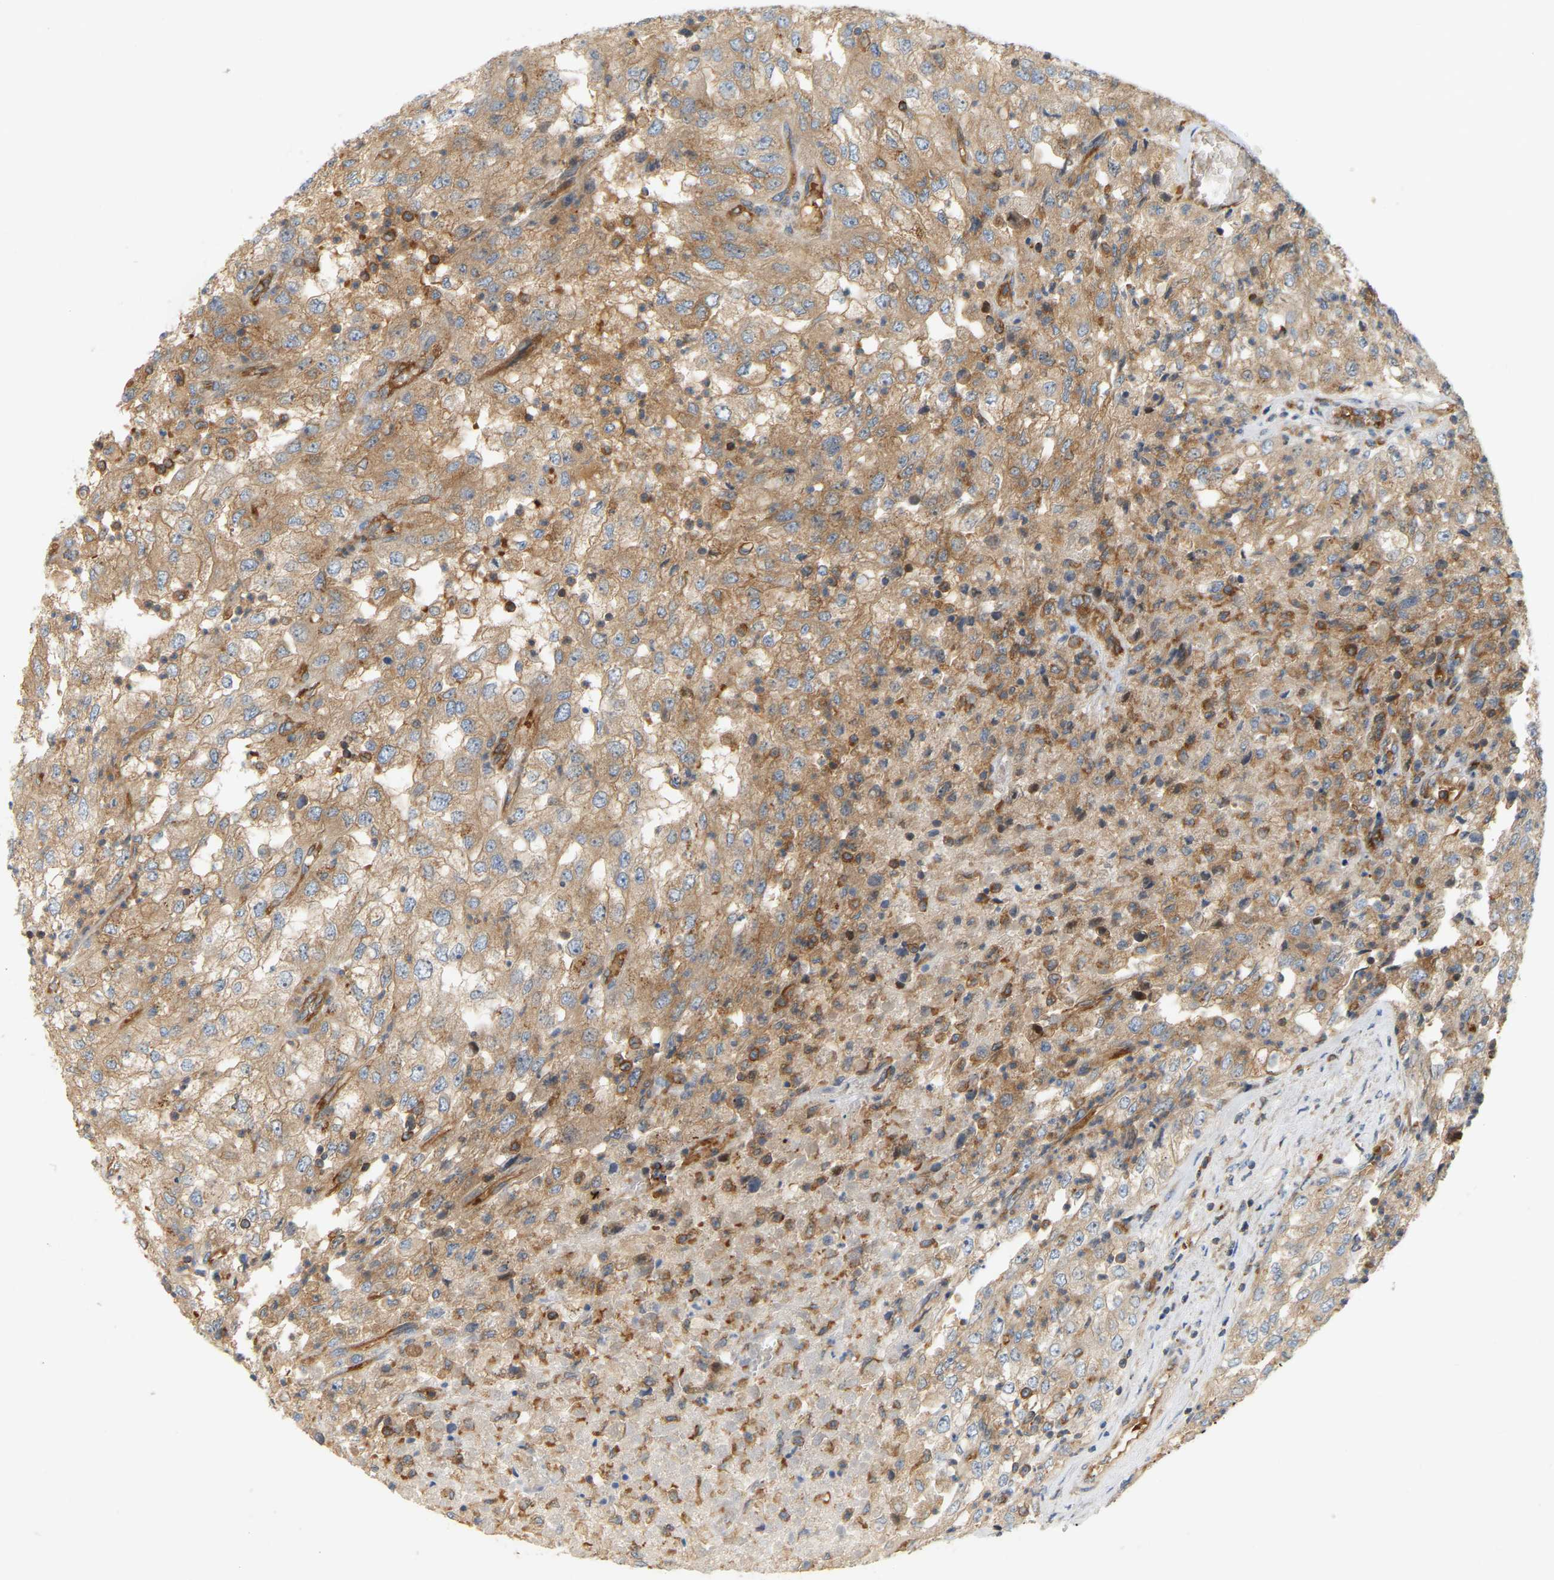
{"staining": {"intensity": "moderate", "quantity": "25%-75%", "location": "cytoplasmic/membranous"}, "tissue": "renal cancer", "cell_type": "Tumor cells", "image_type": "cancer", "snomed": [{"axis": "morphology", "description": "Adenocarcinoma, NOS"}, {"axis": "topography", "description": "Kidney"}], "caption": "The image reveals a brown stain indicating the presence of a protein in the cytoplasmic/membranous of tumor cells in renal cancer. The staining was performed using DAB (3,3'-diaminobenzidine) to visualize the protein expression in brown, while the nuclei were stained in blue with hematoxylin (Magnification: 20x).", "gene": "AKAP13", "patient": {"sex": "female", "age": 54}}